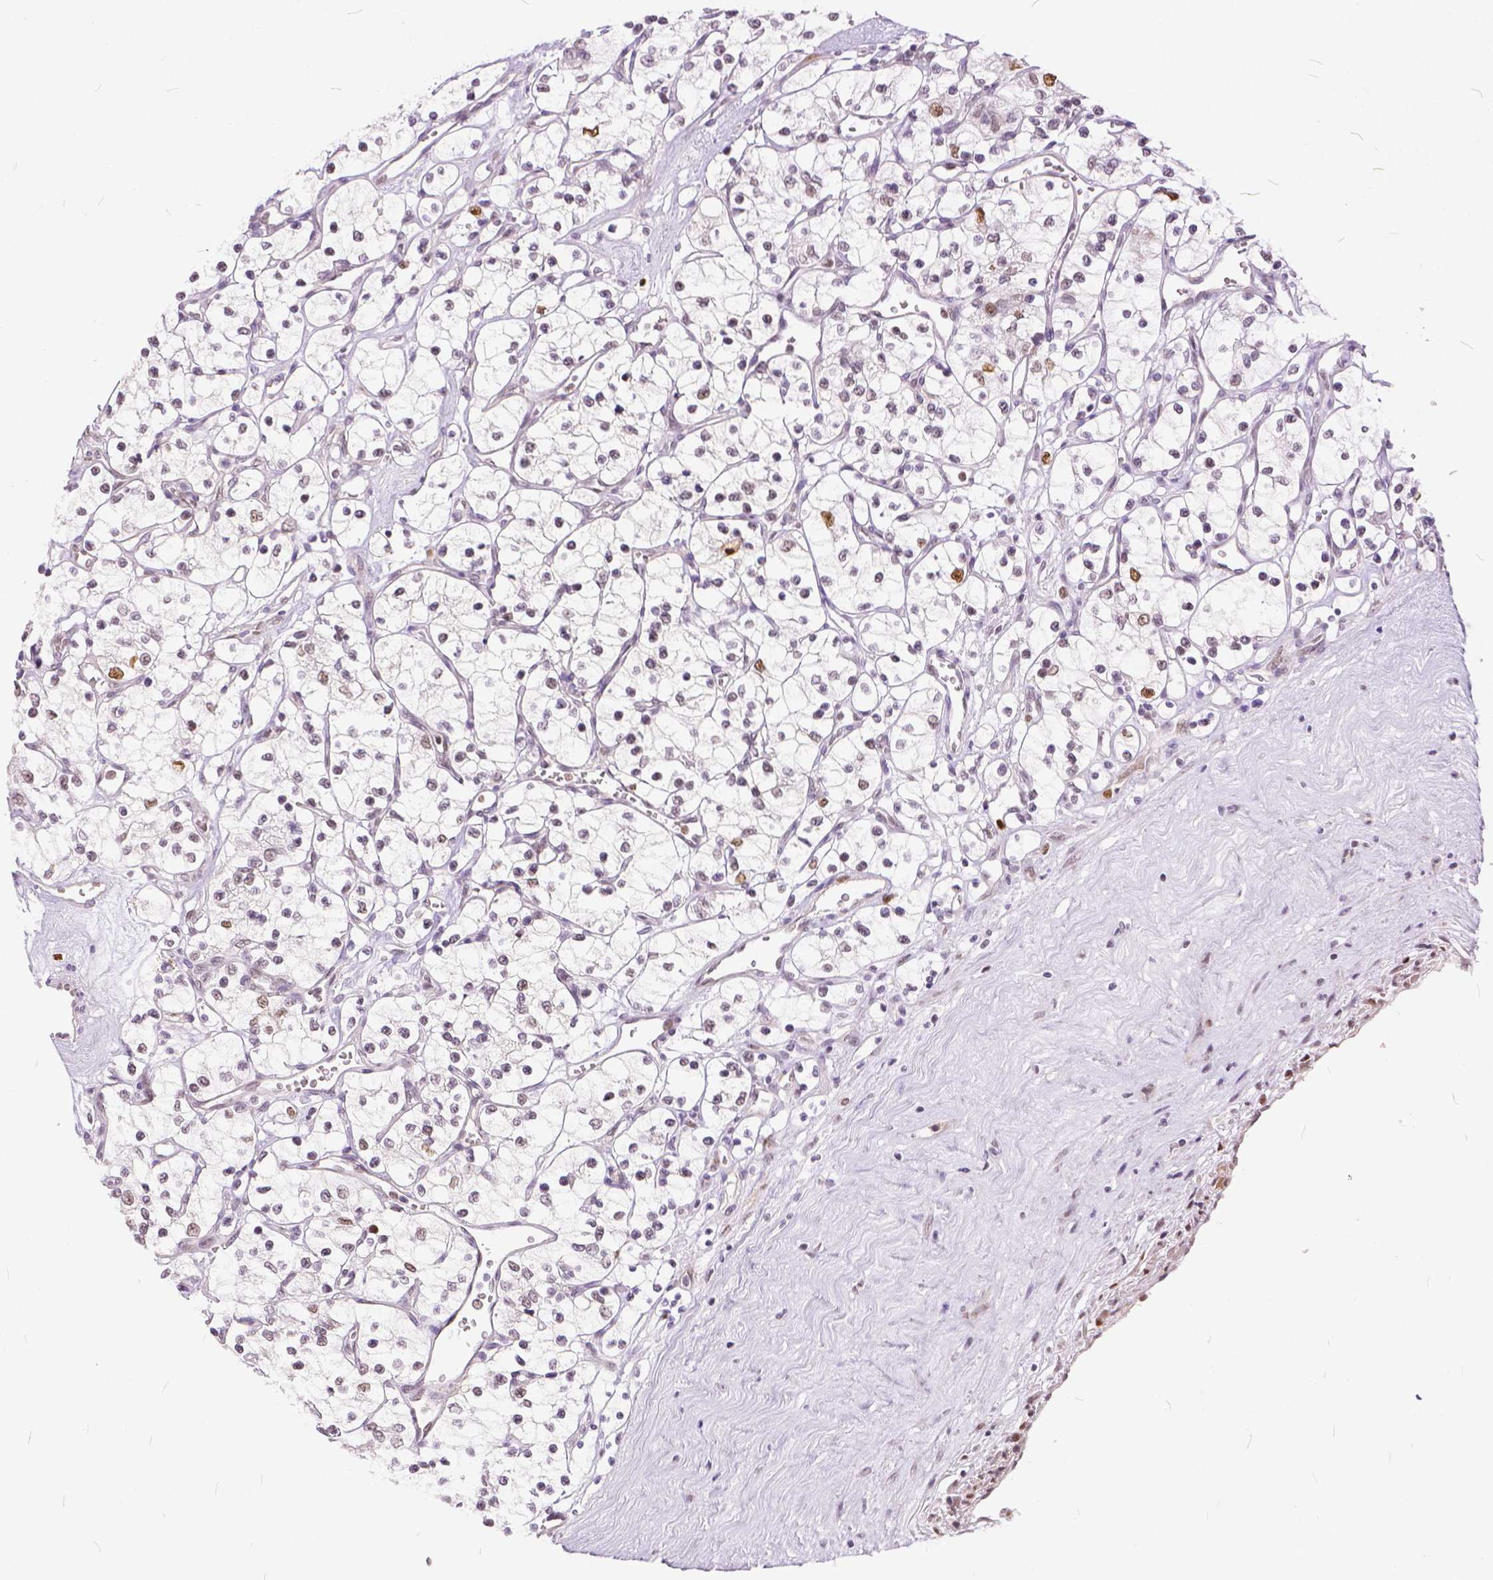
{"staining": {"intensity": "weak", "quantity": "25%-75%", "location": "nuclear"}, "tissue": "renal cancer", "cell_type": "Tumor cells", "image_type": "cancer", "snomed": [{"axis": "morphology", "description": "Adenocarcinoma, NOS"}, {"axis": "topography", "description": "Kidney"}], "caption": "Adenocarcinoma (renal) stained with a protein marker displays weak staining in tumor cells.", "gene": "ERCC1", "patient": {"sex": "female", "age": 69}}